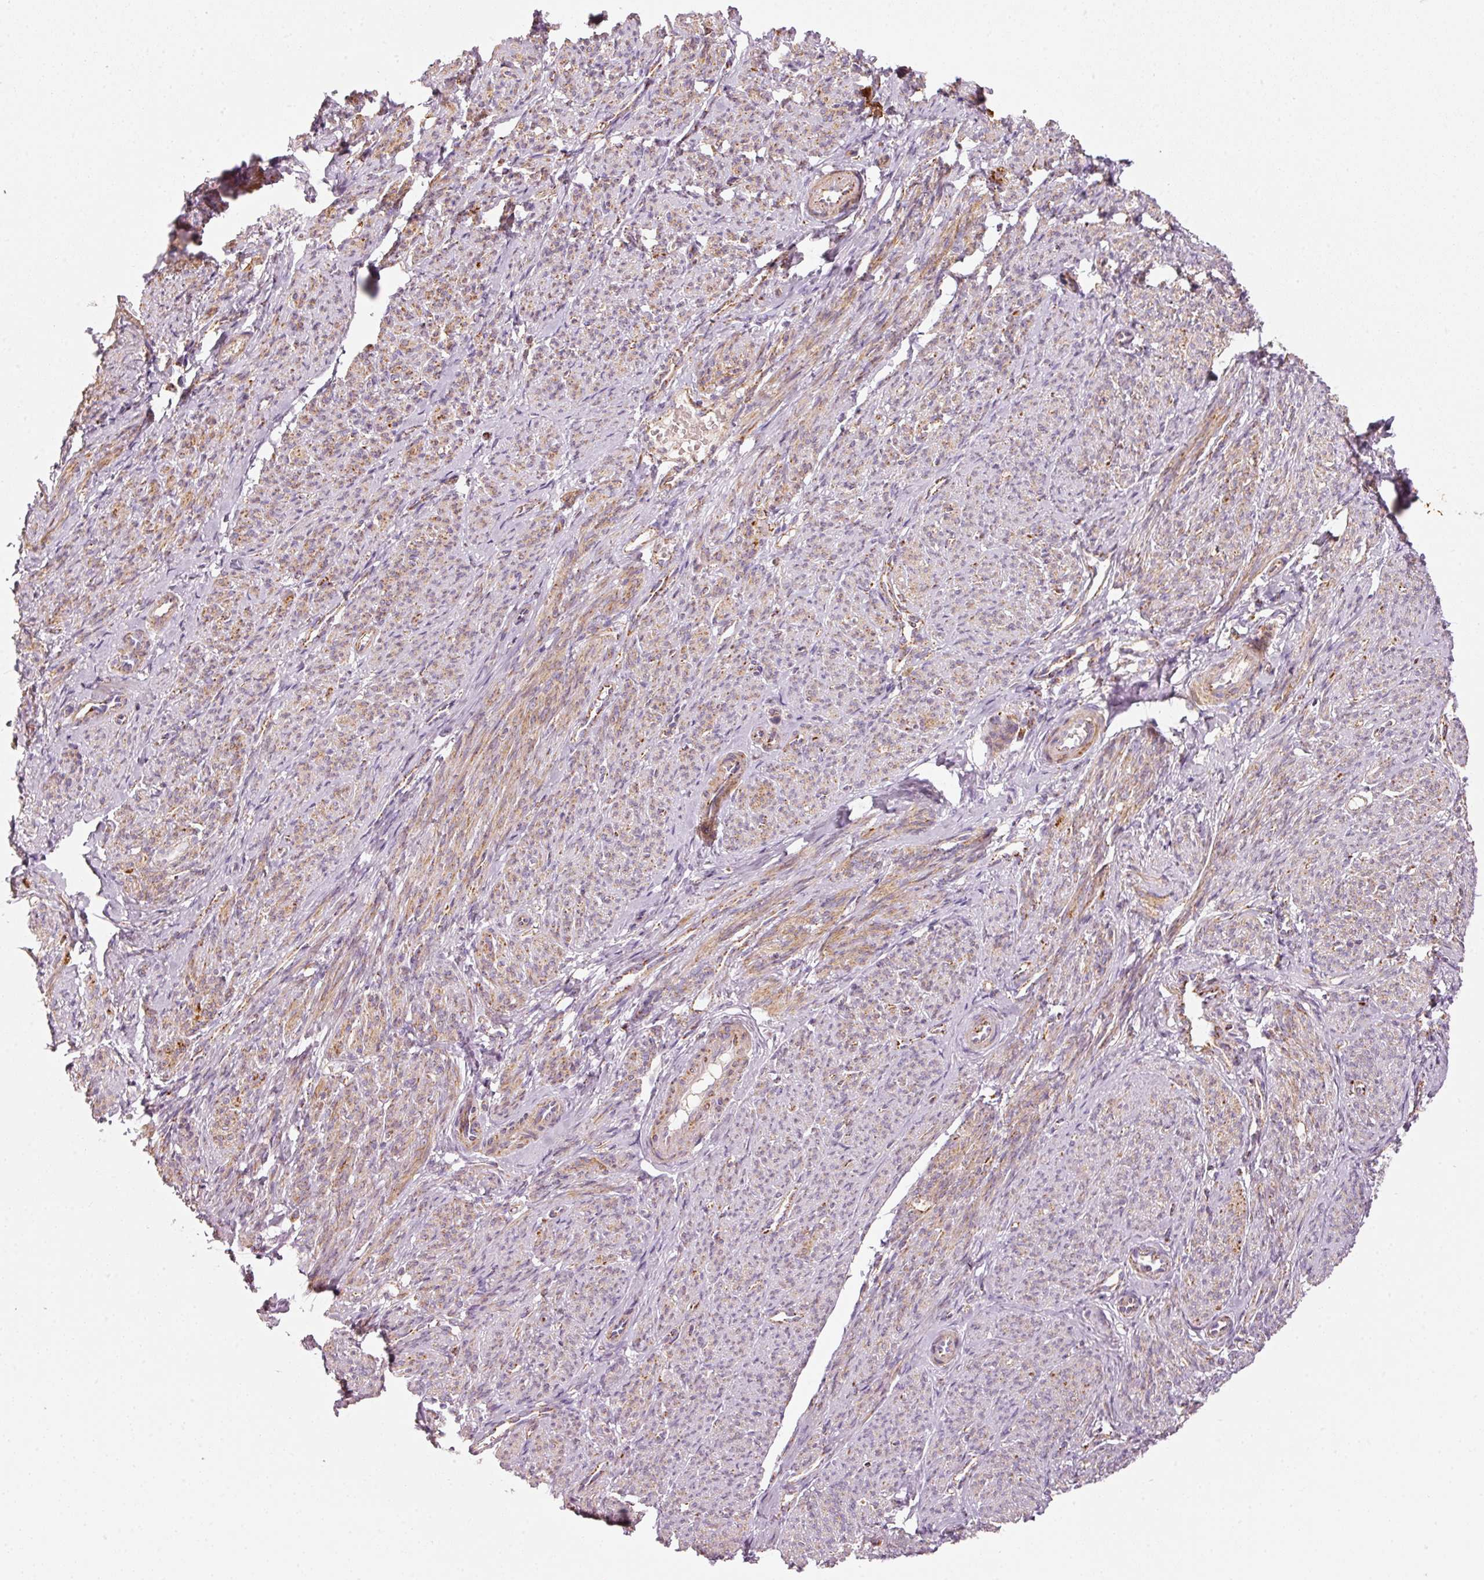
{"staining": {"intensity": "strong", "quantity": "25%-75%", "location": "cytoplasmic/membranous"}, "tissue": "smooth muscle", "cell_type": "Smooth muscle cells", "image_type": "normal", "snomed": [{"axis": "morphology", "description": "Normal tissue, NOS"}, {"axis": "topography", "description": "Smooth muscle"}], "caption": "Immunohistochemistry (IHC) histopathology image of normal smooth muscle: human smooth muscle stained using immunohistochemistry exhibits high levels of strong protein expression localized specifically in the cytoplasmic/membranous of smooth muscle cells, appearing as a cytoplasmic/membranous brown color.", "gene": "C17orf98", "patient": {"sex": "female", "age": 65}}